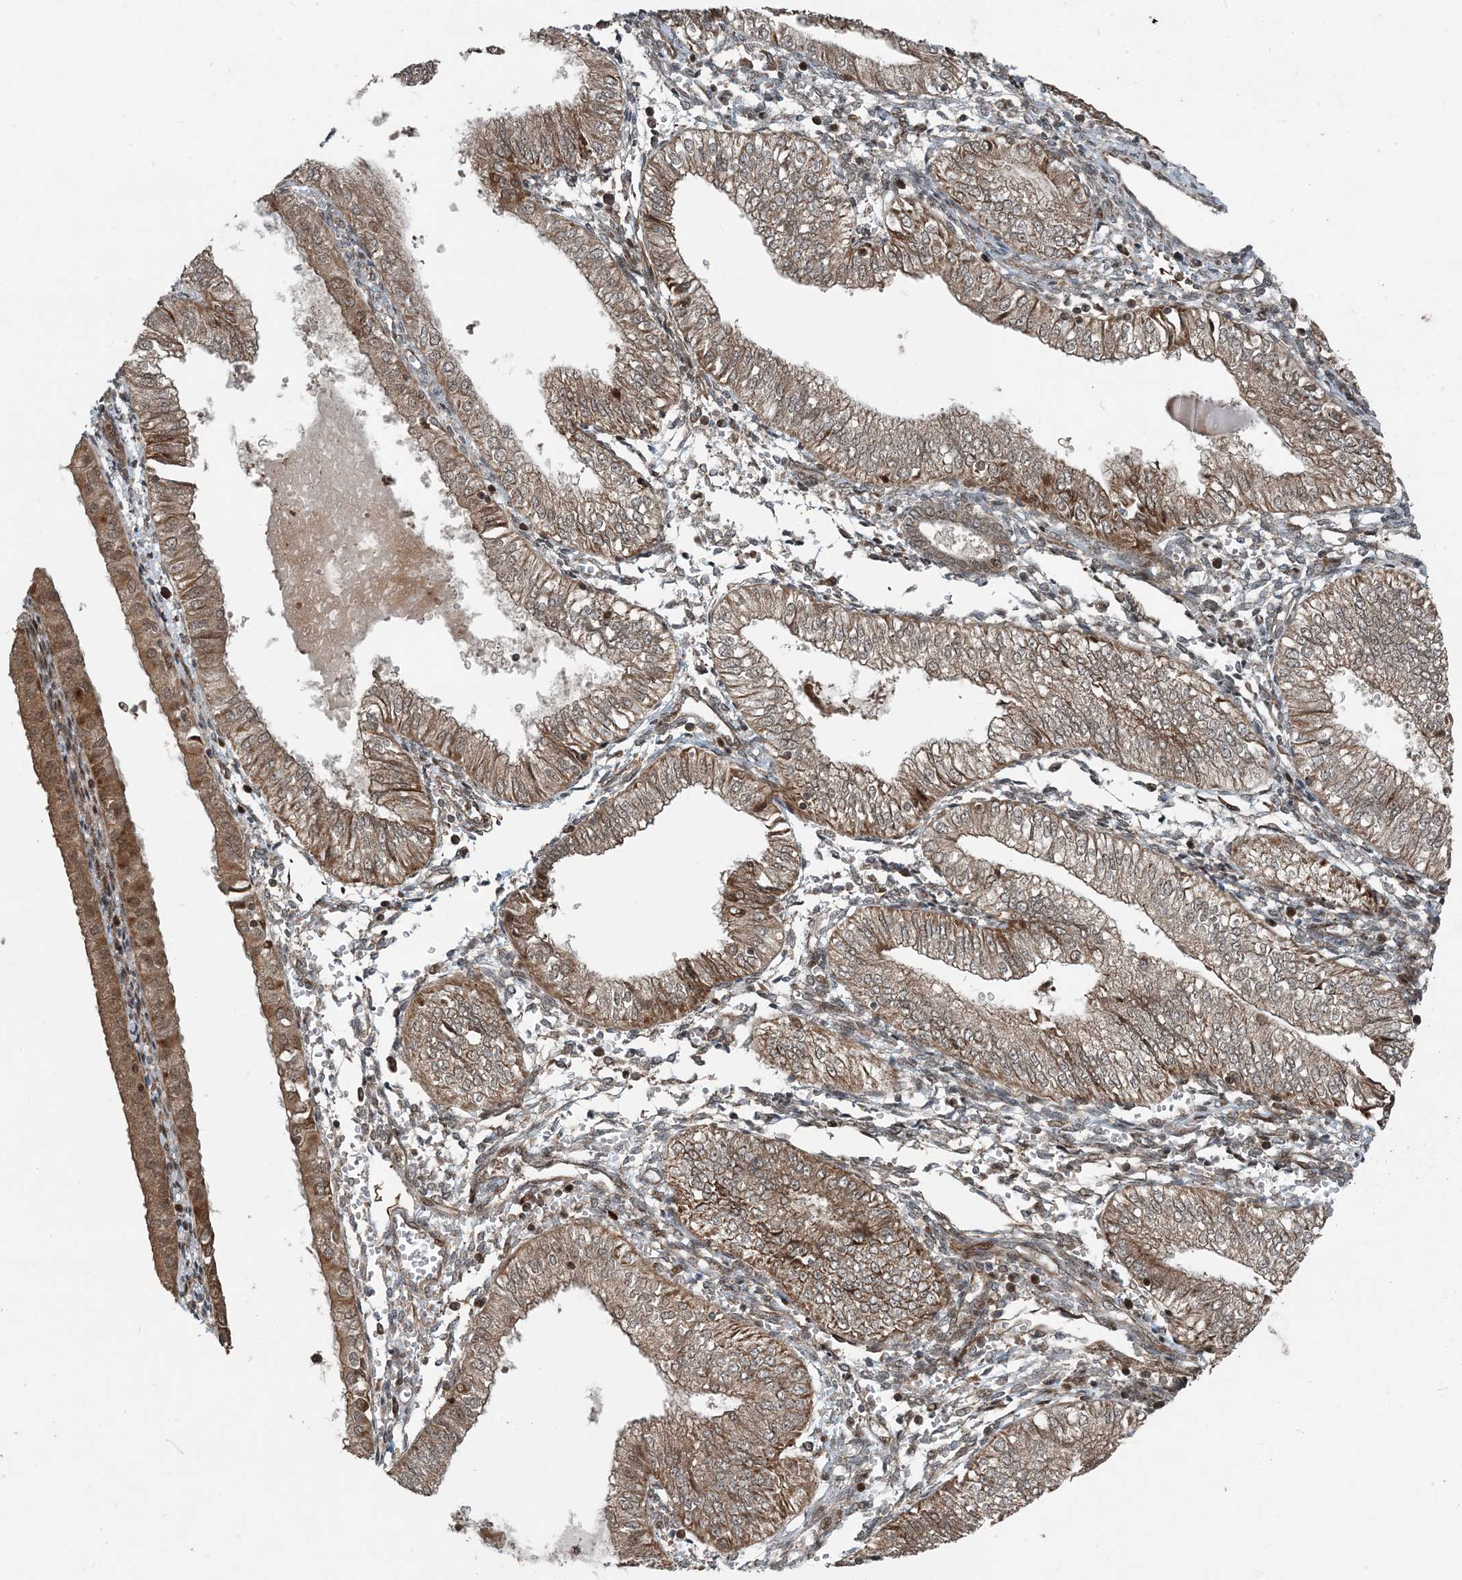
{"staining": {"intensity": "moderate", "quantity": ">75%", "location": "cytoplasmic/membranous"}, "tissue": "endometrial cancer", "cell_type": "Tumor cells", "image_type": "cancer", "snomed": [{"axis": "morphology", "description": "Adenocarcinoma, NOS"}, {"axis": "topography", "description": "Endometrium"}], "caption": "IHC image of human endometrial adenocarcinoma stained for a protein (brown), which reveals medium levels of moderate cytoplasmic/membranous positivity in about >75% of tumor cells.", "gene": "EDEM2", "patient": {"sex": "female", "age": 53}}